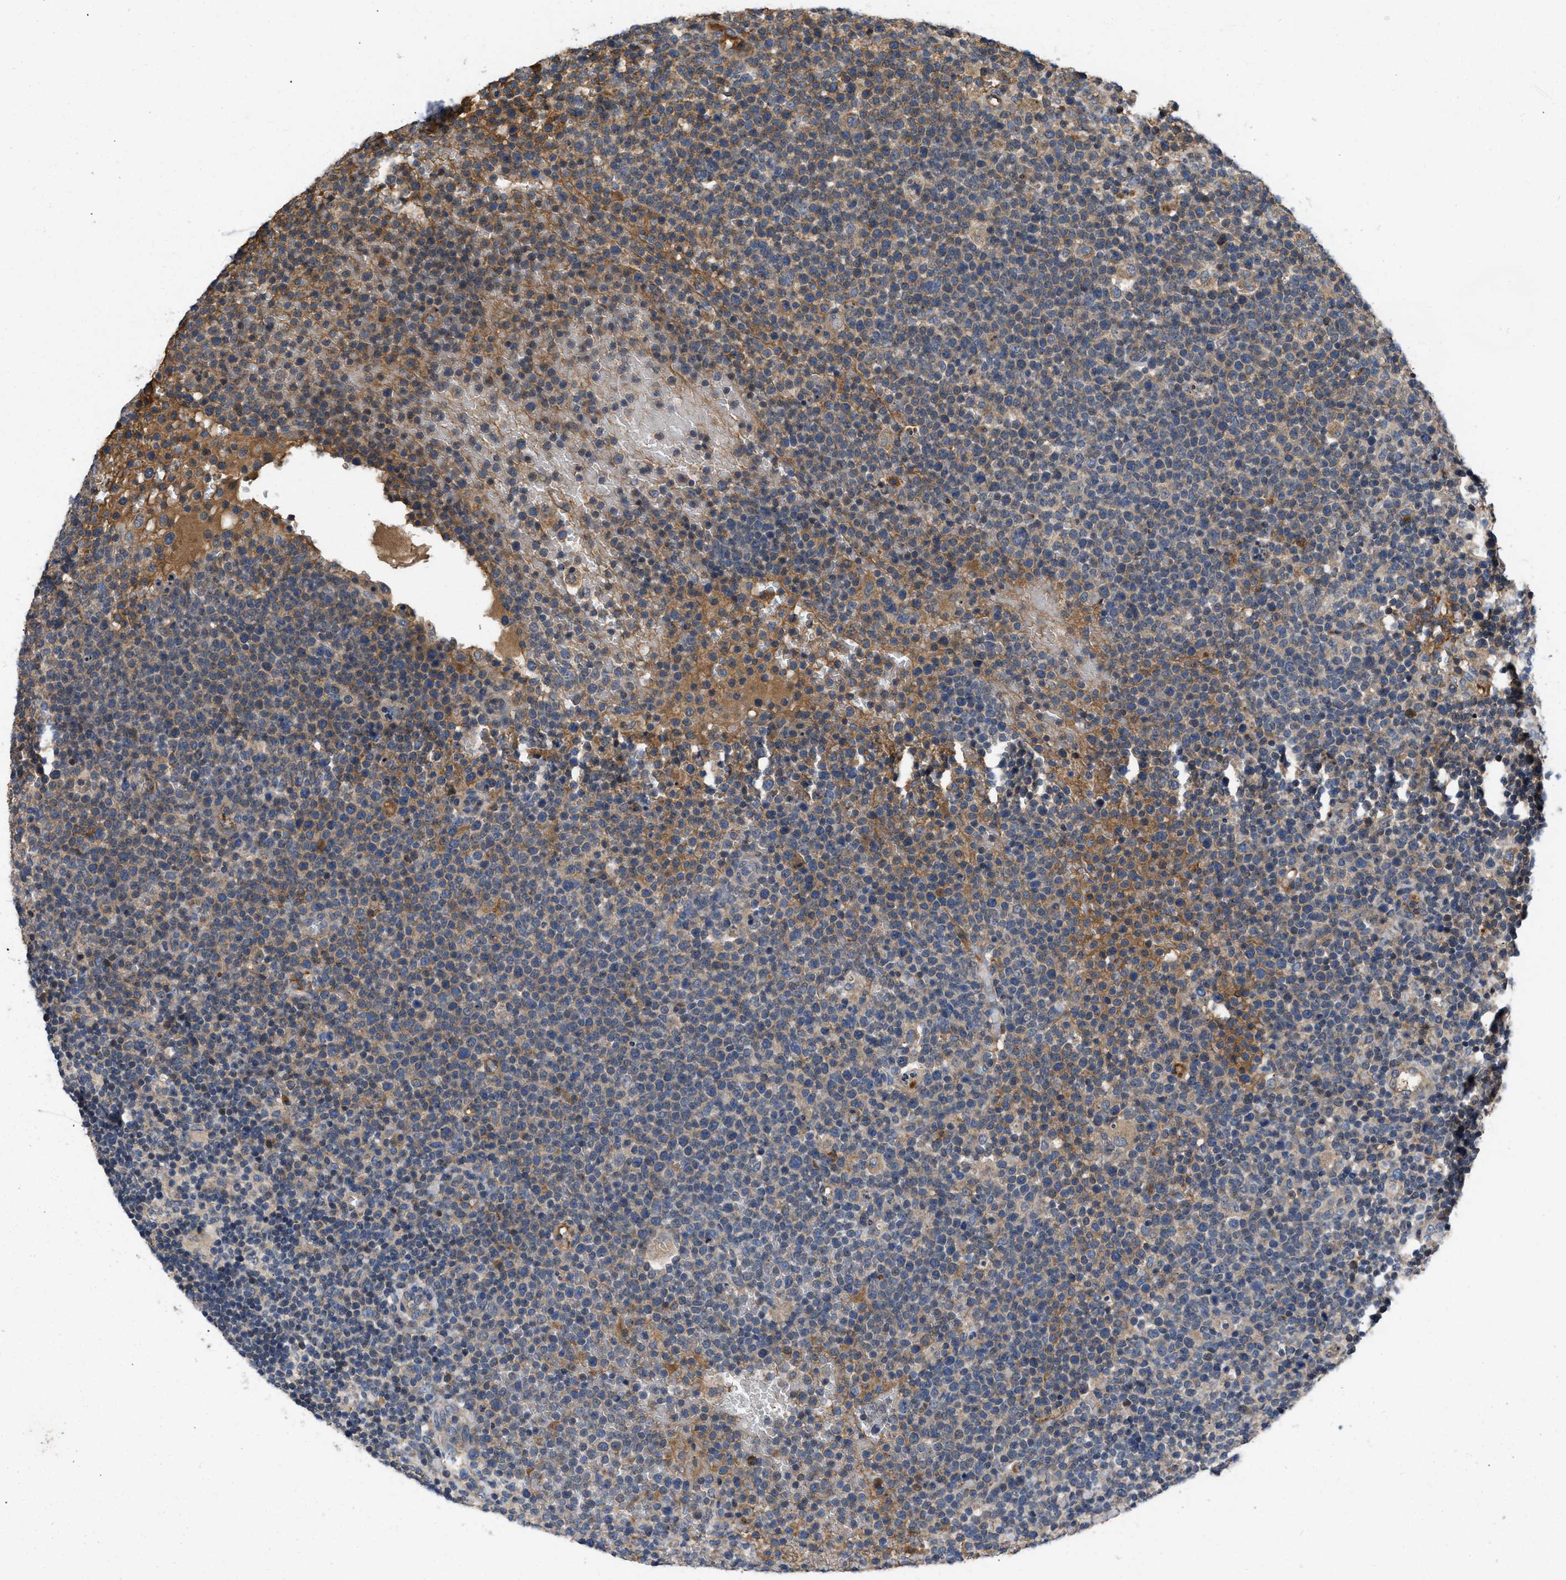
{"staining": {"intensity": "moderate", "quantity": "25%-75%", "location": "cytoplasmic/membranous"}, "tissue": "lymphoma", "cell_type": "Tumor cells", "image_type": "cancer", "snomed": [{"axis": "morphology", "description": "Malignant lymphoma, non-Hodgkin's type, High grade"}, {"axis": "topography", "description": "Lymph node"}], "caption": "A high-resolution histopathology image shows IHC staining of malignant lymphoma, non-Hodgkin's type (high-grade), which displays moderate cytoplasmic/membranous expression in about 25%-75% of tumor cells.", "gene": "VPS4A", "patient": {"sex": "male", "age": 61}}